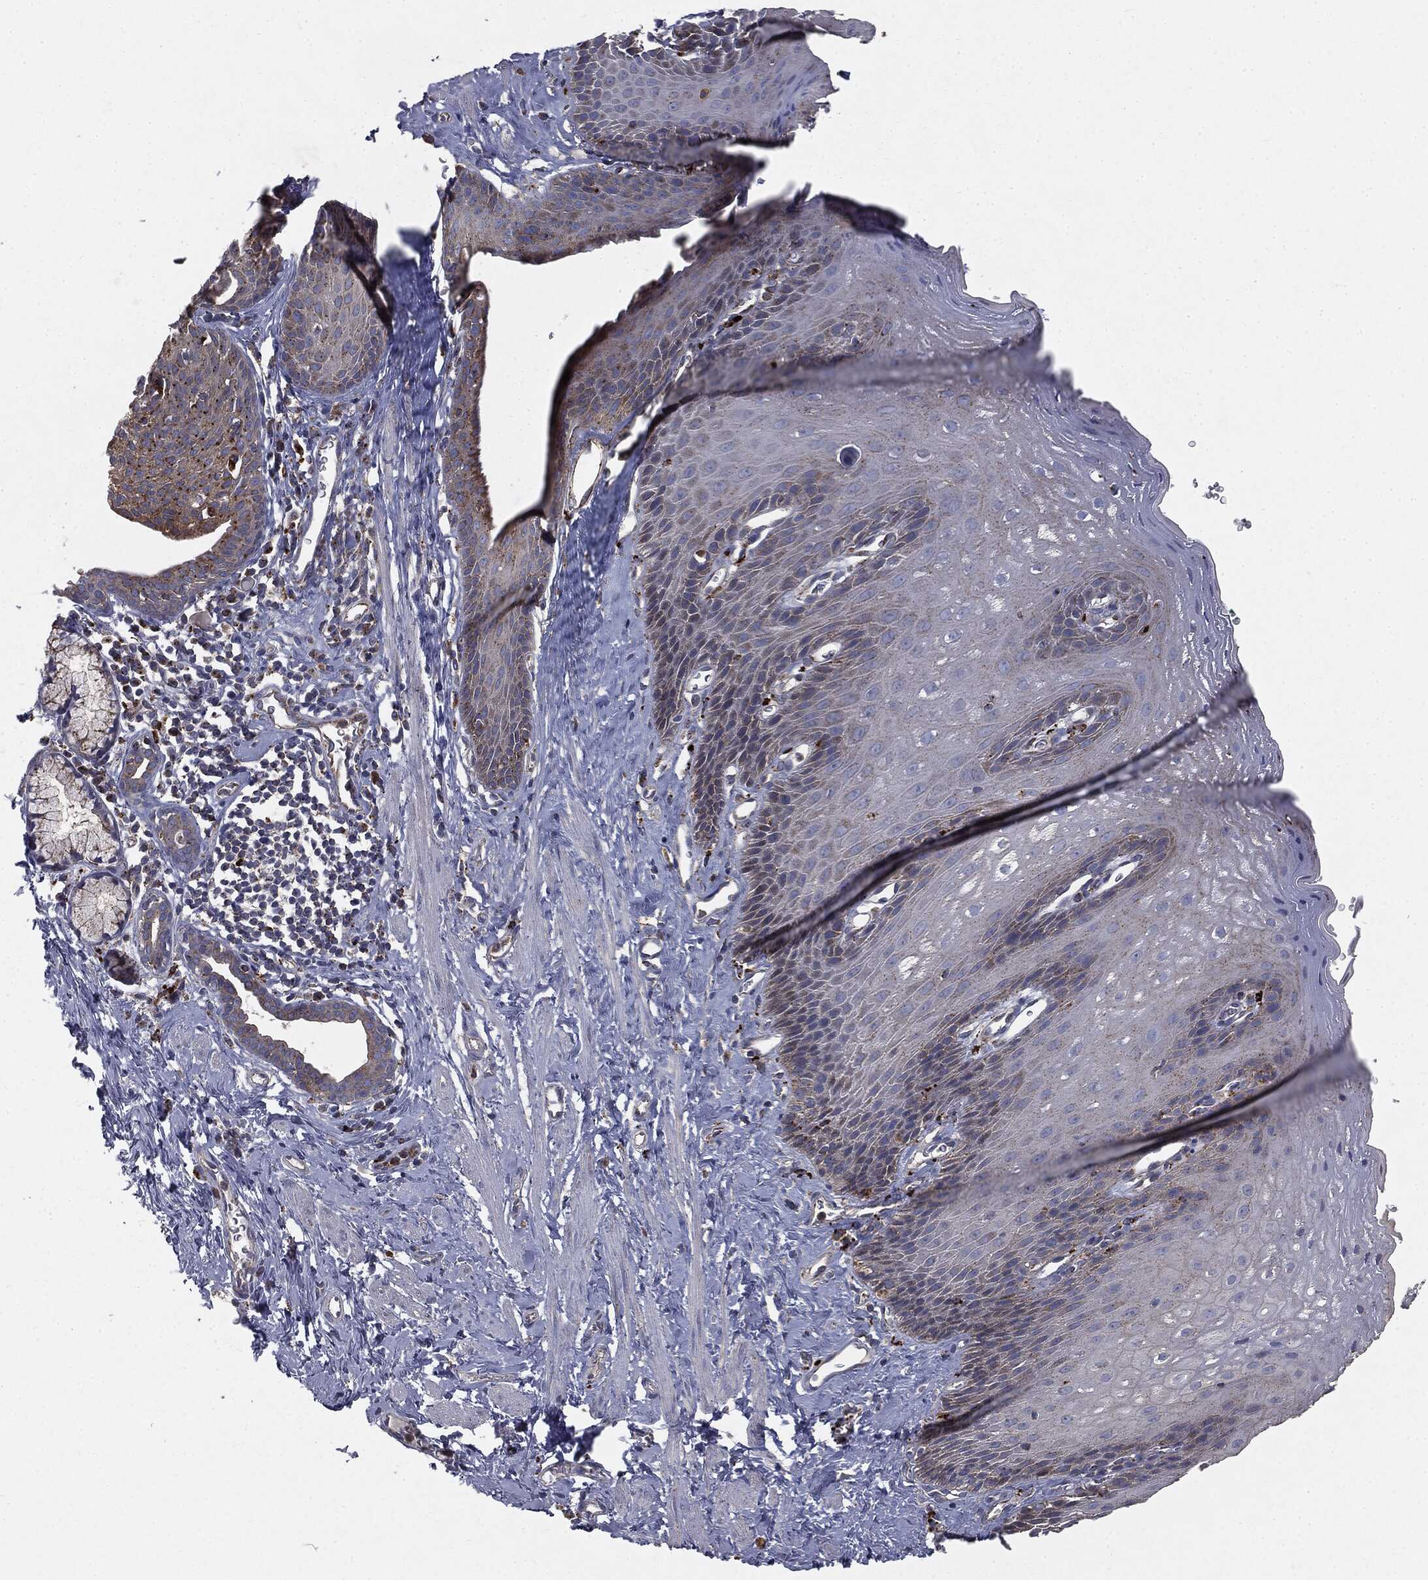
{"staining": {"intensity": "weak", "quantity": "<25%", "location": "cytoplasmic/membranous"}, "tissue": "esophagus", "cell_type": "Squamous epithelial cells", "image_type": "normal", "snomed": [{"axis": "morphology", "description": "Normal tissue, NOS"}, {"axis": "topography", "description": "Esophagus"}], "caption": "This is a histopathology image of immunohistochemistry (IHC) staining of benign esophagus, which shows no expression in squamous epithelial cells. (DAB (3,3'-diaminobenzidine) immunohistochemistry, high magnification).", "gene": "CTSA", "patient": {"sex": "male", "age": 64}}